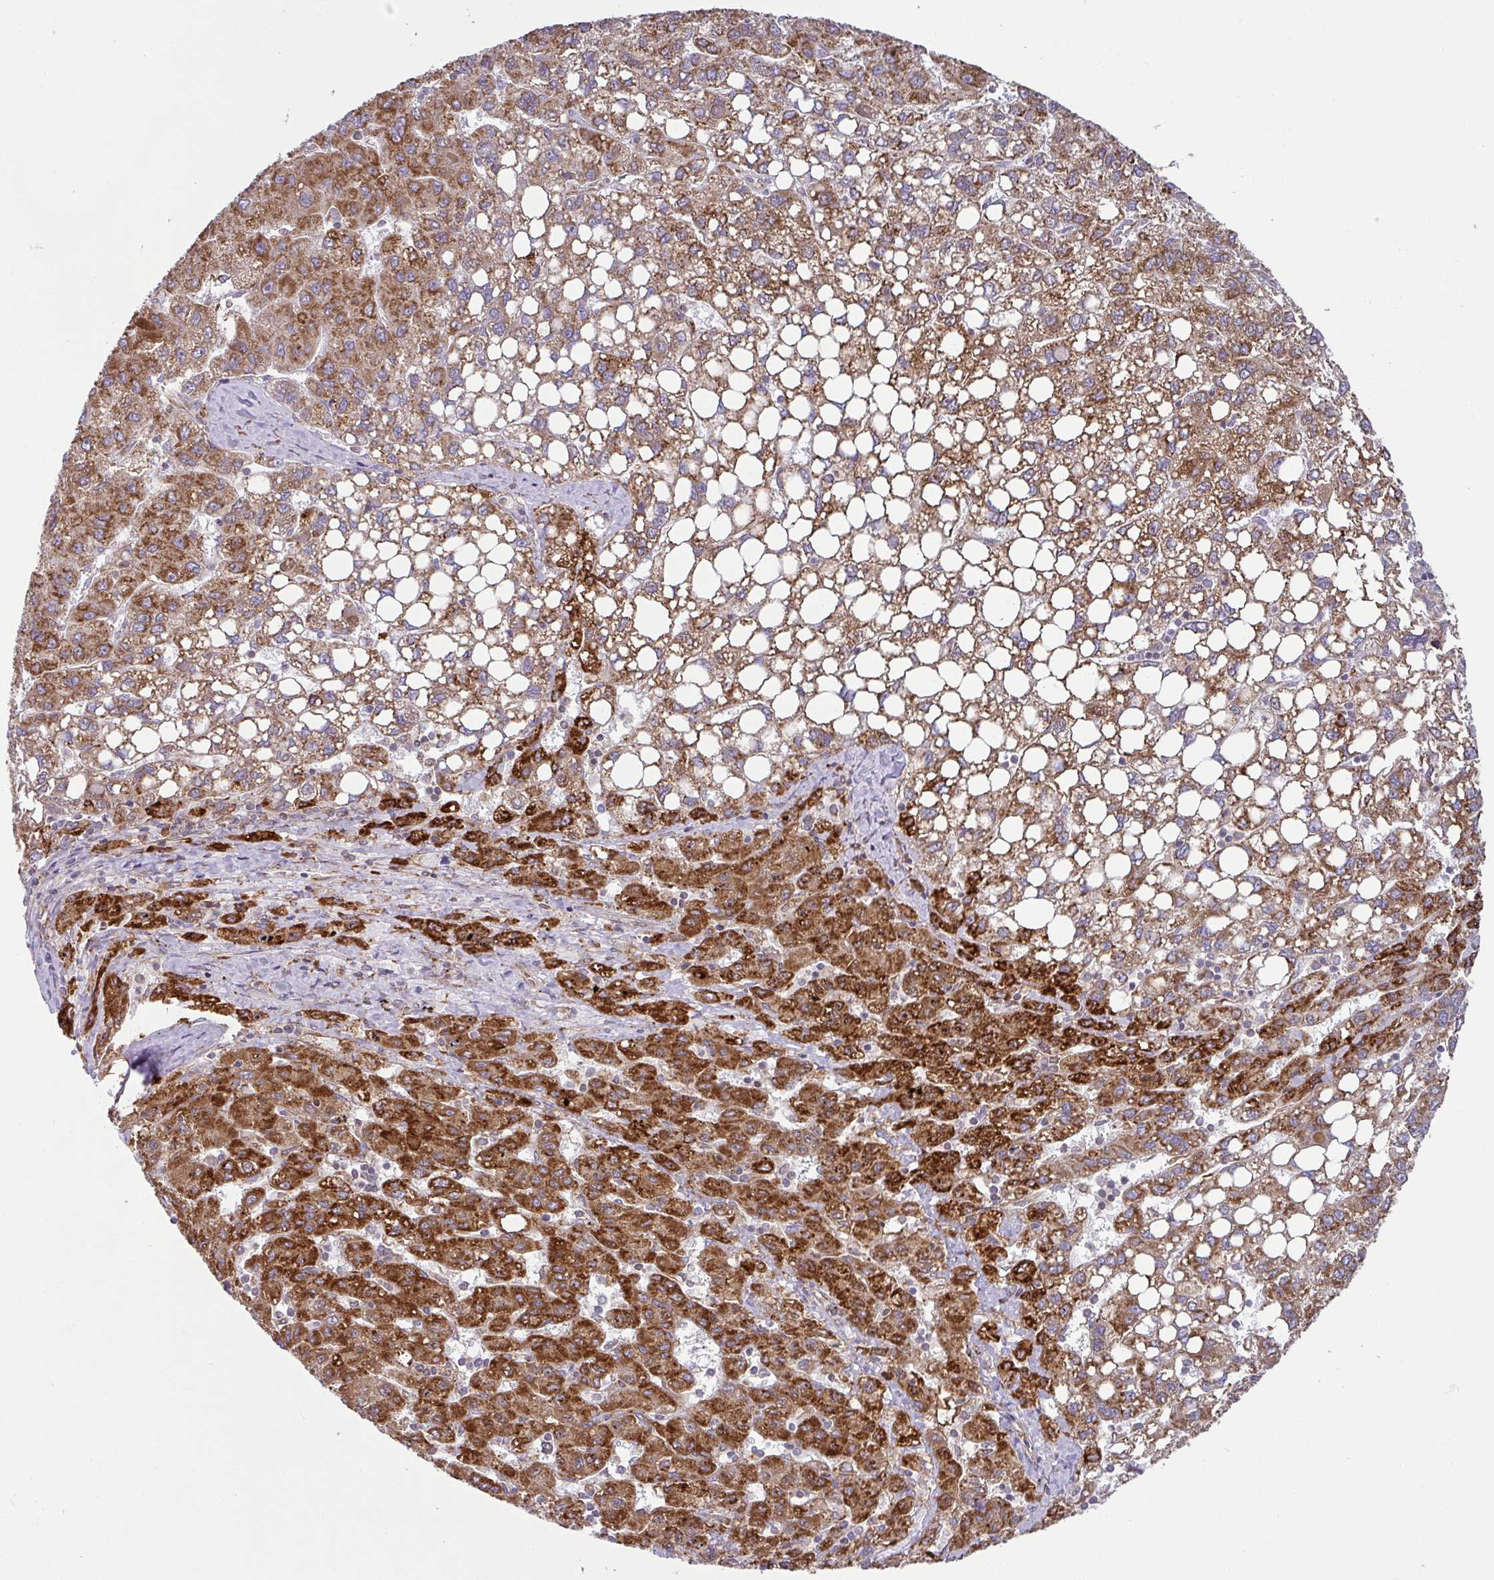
{"staining": {"intensity": "strong", "quantity": ">75%", "location": "cytoplasmic/membranous"}, "tissue": "liver cancer", "cell_type": "Tumor cells", "image_type": "cancer", "snomed": [{"axis": "morphology", "description": "Carcinoma, Hepatocellular, NOS"}, {"axis": "topography", "description": "Liver"}], "caption": "Immunohistochemical staining of liver cancer (hepatocellular carcinoma) demonstrates strong cytoplasmic/membranous protein positivity in approximately >75% of tumor cells.", "gene": "SLC39A7", "patient": {"sex": "female", "age": 82}}